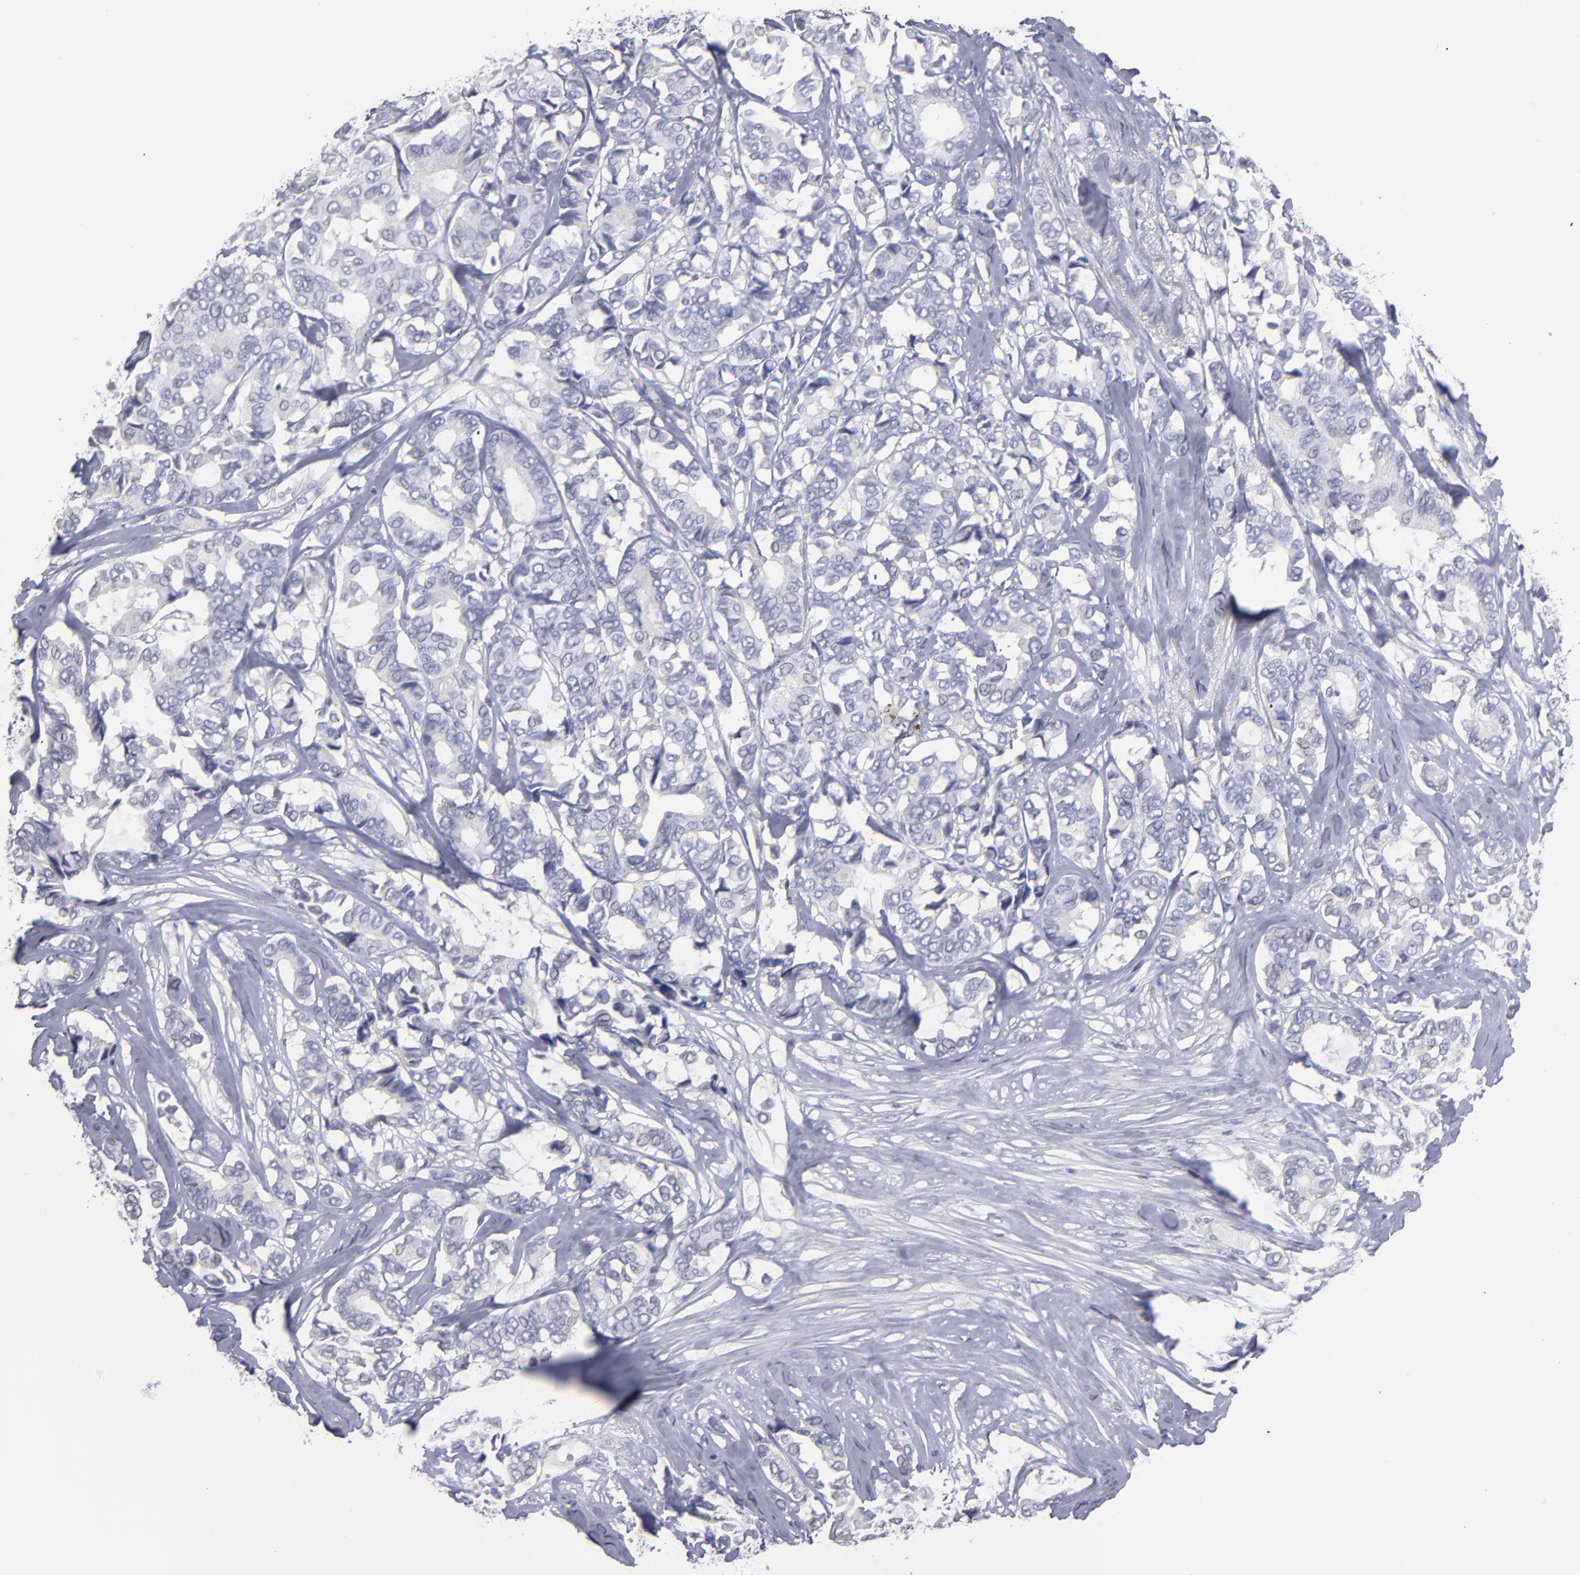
{"staining": {"intensity": "negative", "quantity": "none", "location": "none"}, "tissue": "breast cancer", "cell_type": "Tumor cells", "image_type": "cancer", "snomed": [{"axis": "morphology", "description": "Duct carcinoma"}, {"axis": "topography", "description": "Breast"}], "caption": "Immunohistochemistry (IHC) photomicrograph of invasive ductal carcinoma (breast) stained for a protein (brown), which displays no positivity in tumor cells.", "gene": "RPH3A", "patient": {"sex": "female", "age": 87}}